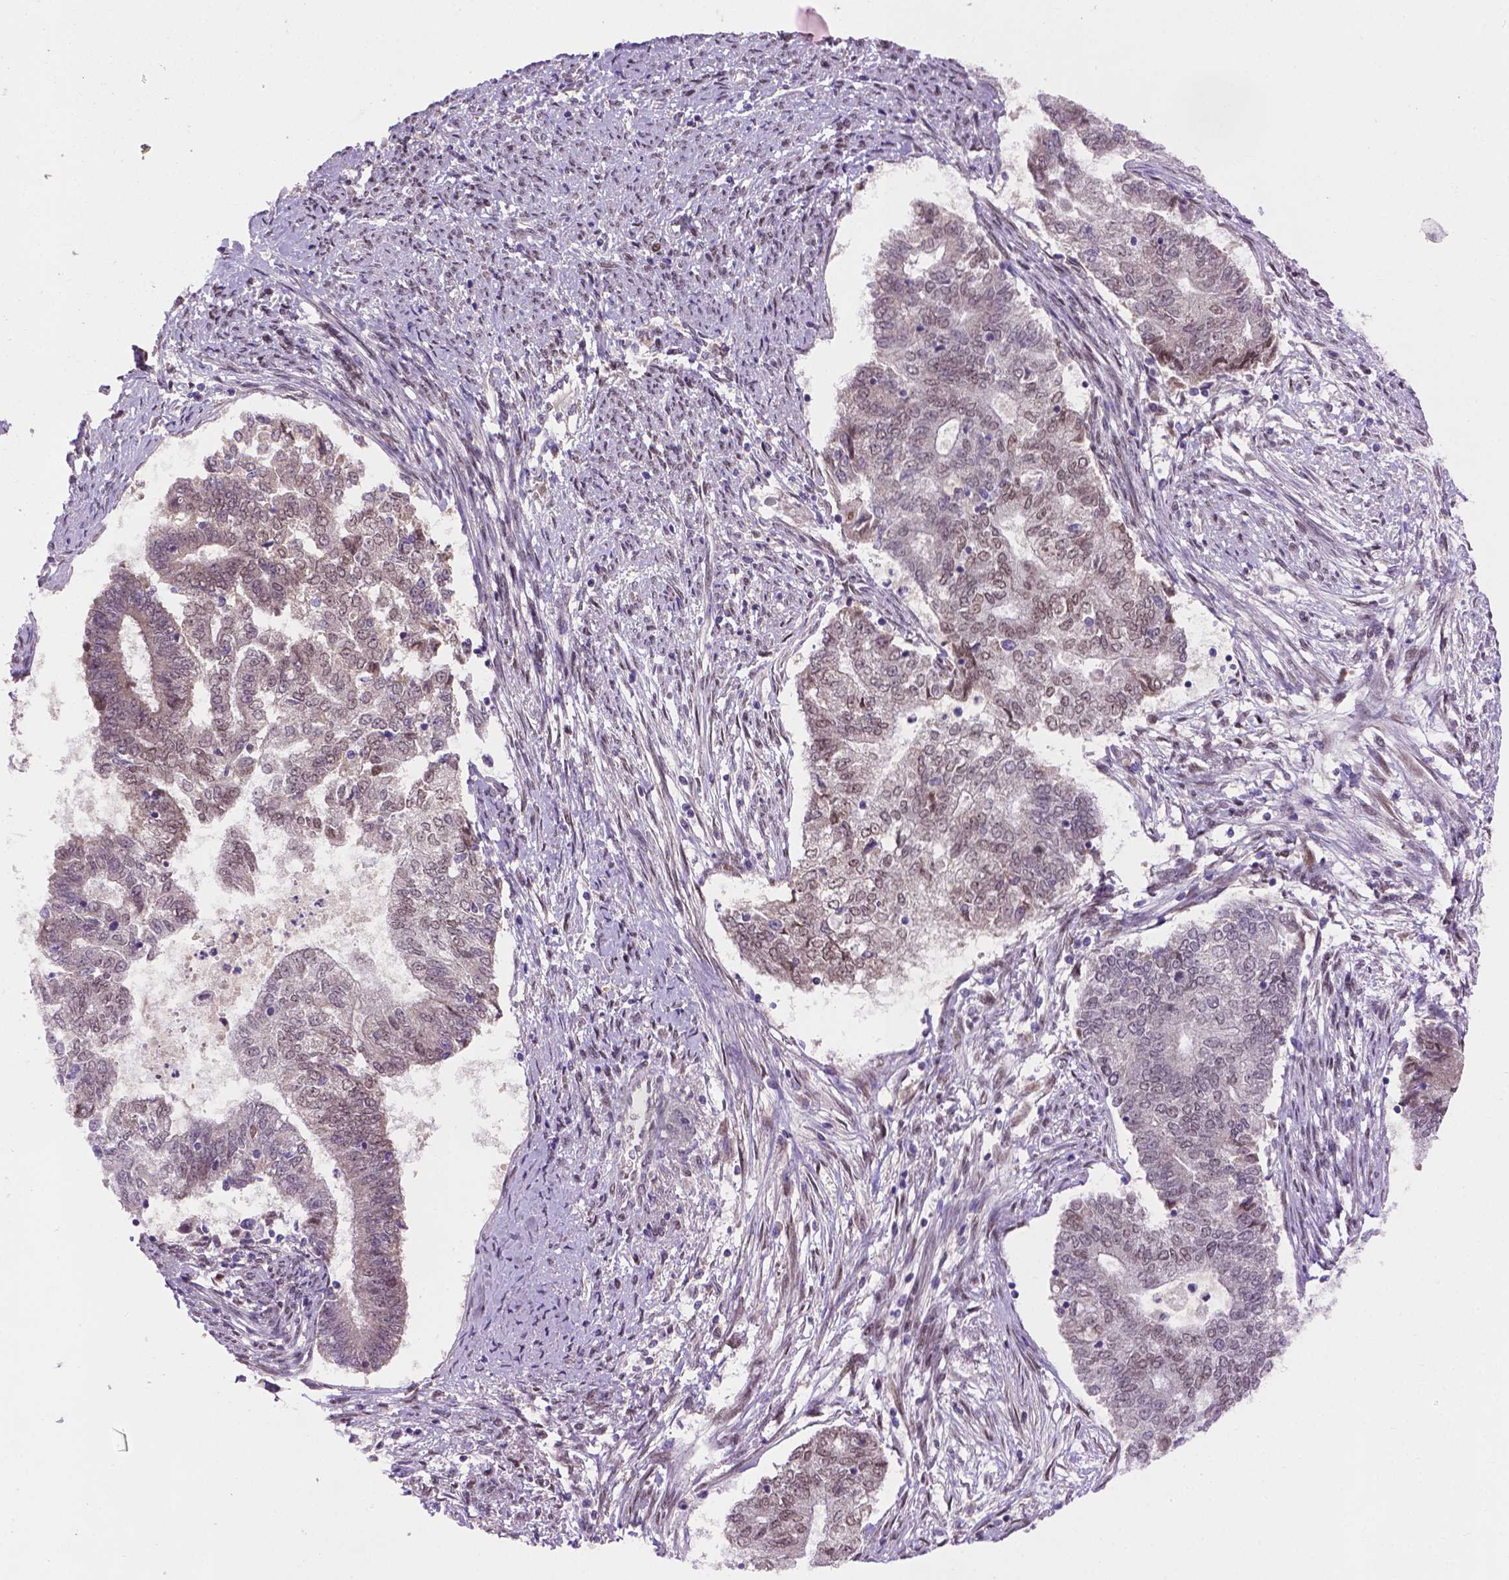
{"staining": {"intensity": "negative", "quantity": "none", "location": "none"}, "tissue": "endometrial cancer", "cell_type": "Tumor cells", "image_type": "cancer", "snomed": [{"axis": "morphology", "description": "Adenocarcinoma, NOS"}, {"axis": "topography", "description": "Endometrium"}], "caption": "Immunohistochemistry (IHC) micrograph of neoplastic tissue: human endometrial adenocarcinoma stained with DAB (3,3'-diaminobenzidine) shows no significant protein positivity in tumor cells.", "gene": "IRF6", "patient": {"sex": "female", "age": 65}}